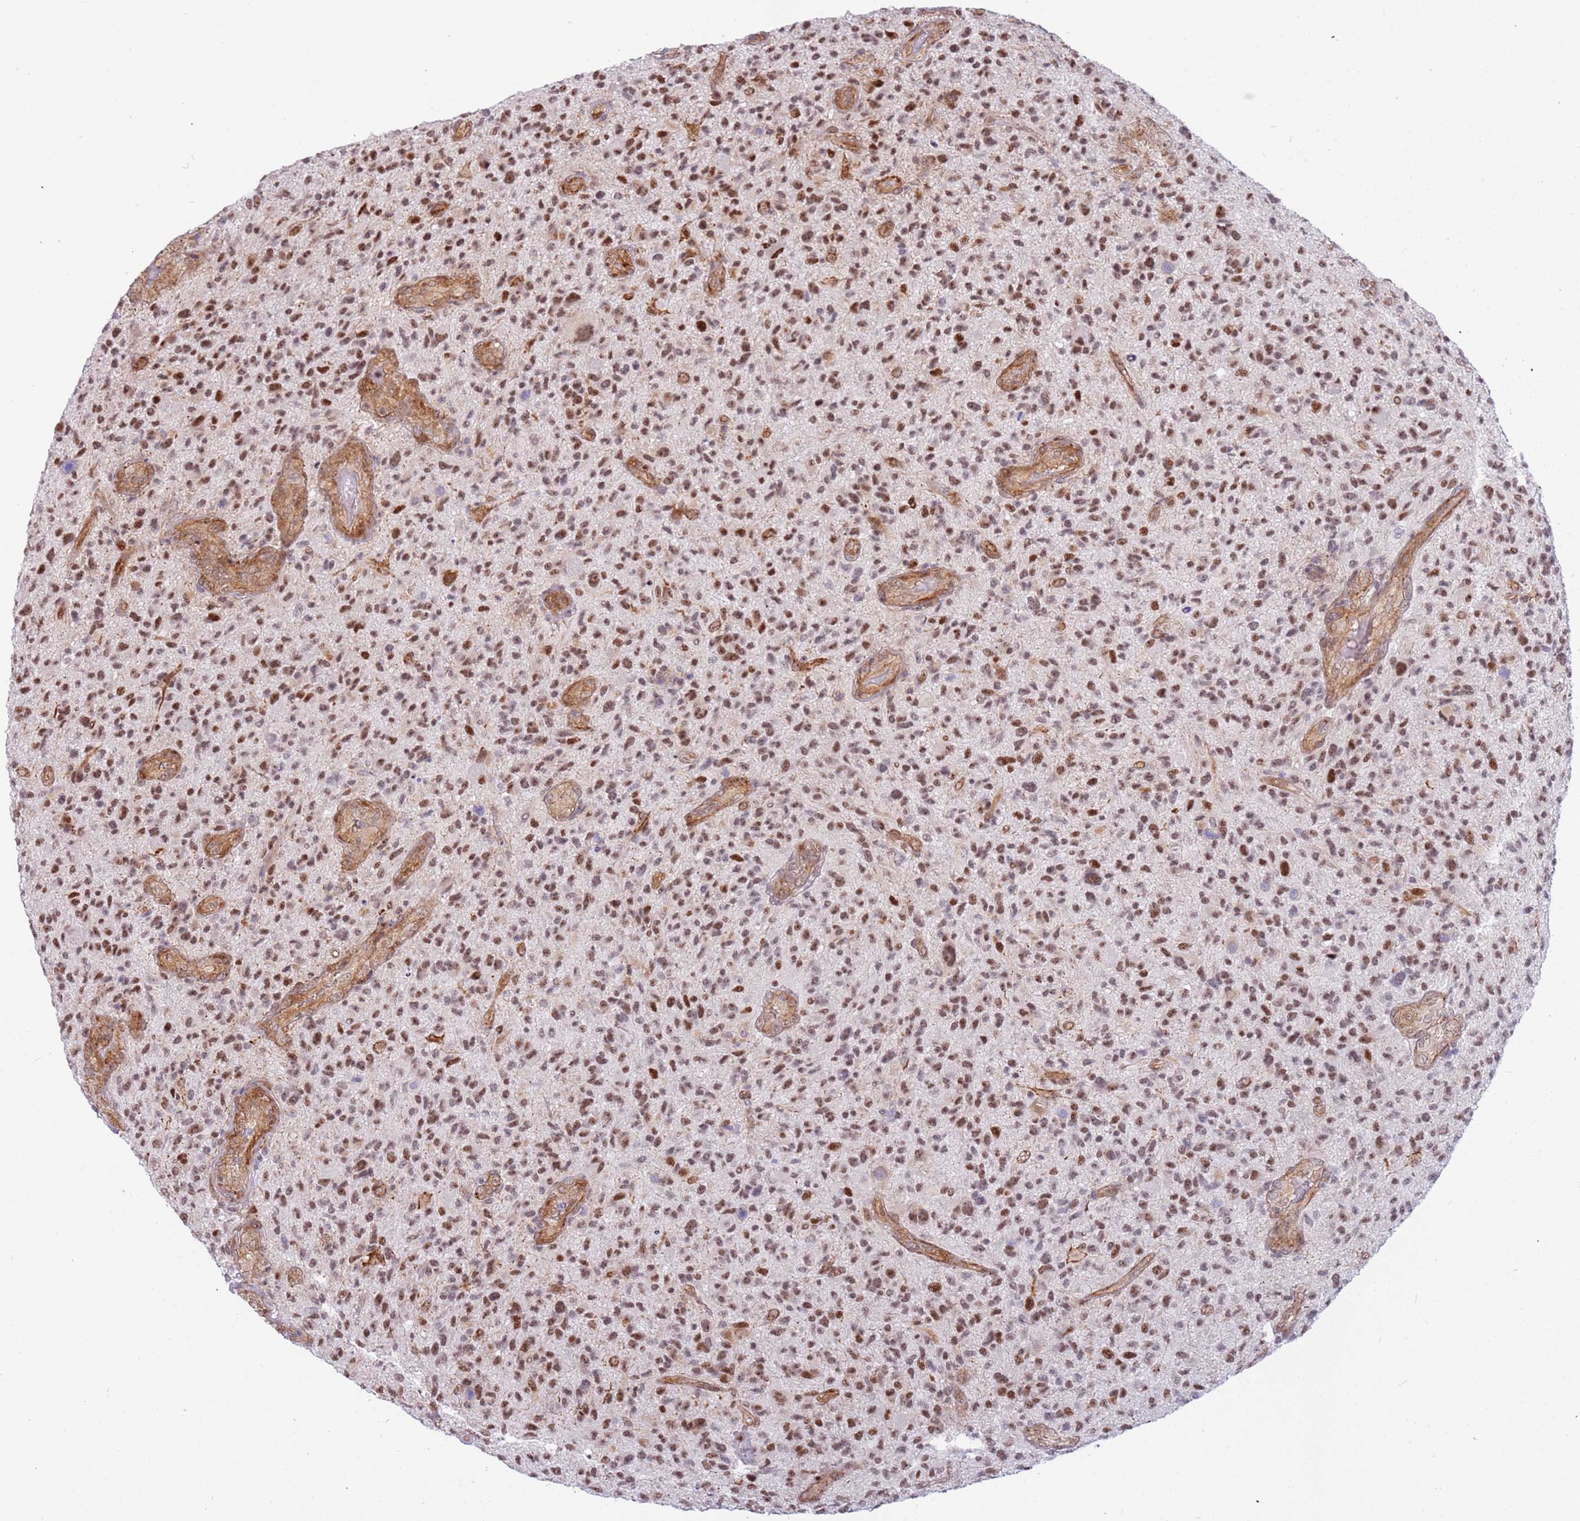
{"staining": {"intensity": "moderate", "quantity": ">75%", "location": "nuclear"}, "tissue": "glioma", "cell_type": "Tumor cells", "image_type": "cancer", "snomed": [{"axis": "morphology", "description": "Glioma, malignant, High grade"}, {"axis": "topography", "description": "Brain"}], "caption": "A brown stain labels moderate nuclear staining of a protein in human high-grade glioma (malignant) tumor cells. Nuclei are stained in blue.", "gene": "LRMDA", "patient": {"sex": "male", "age": 47}}